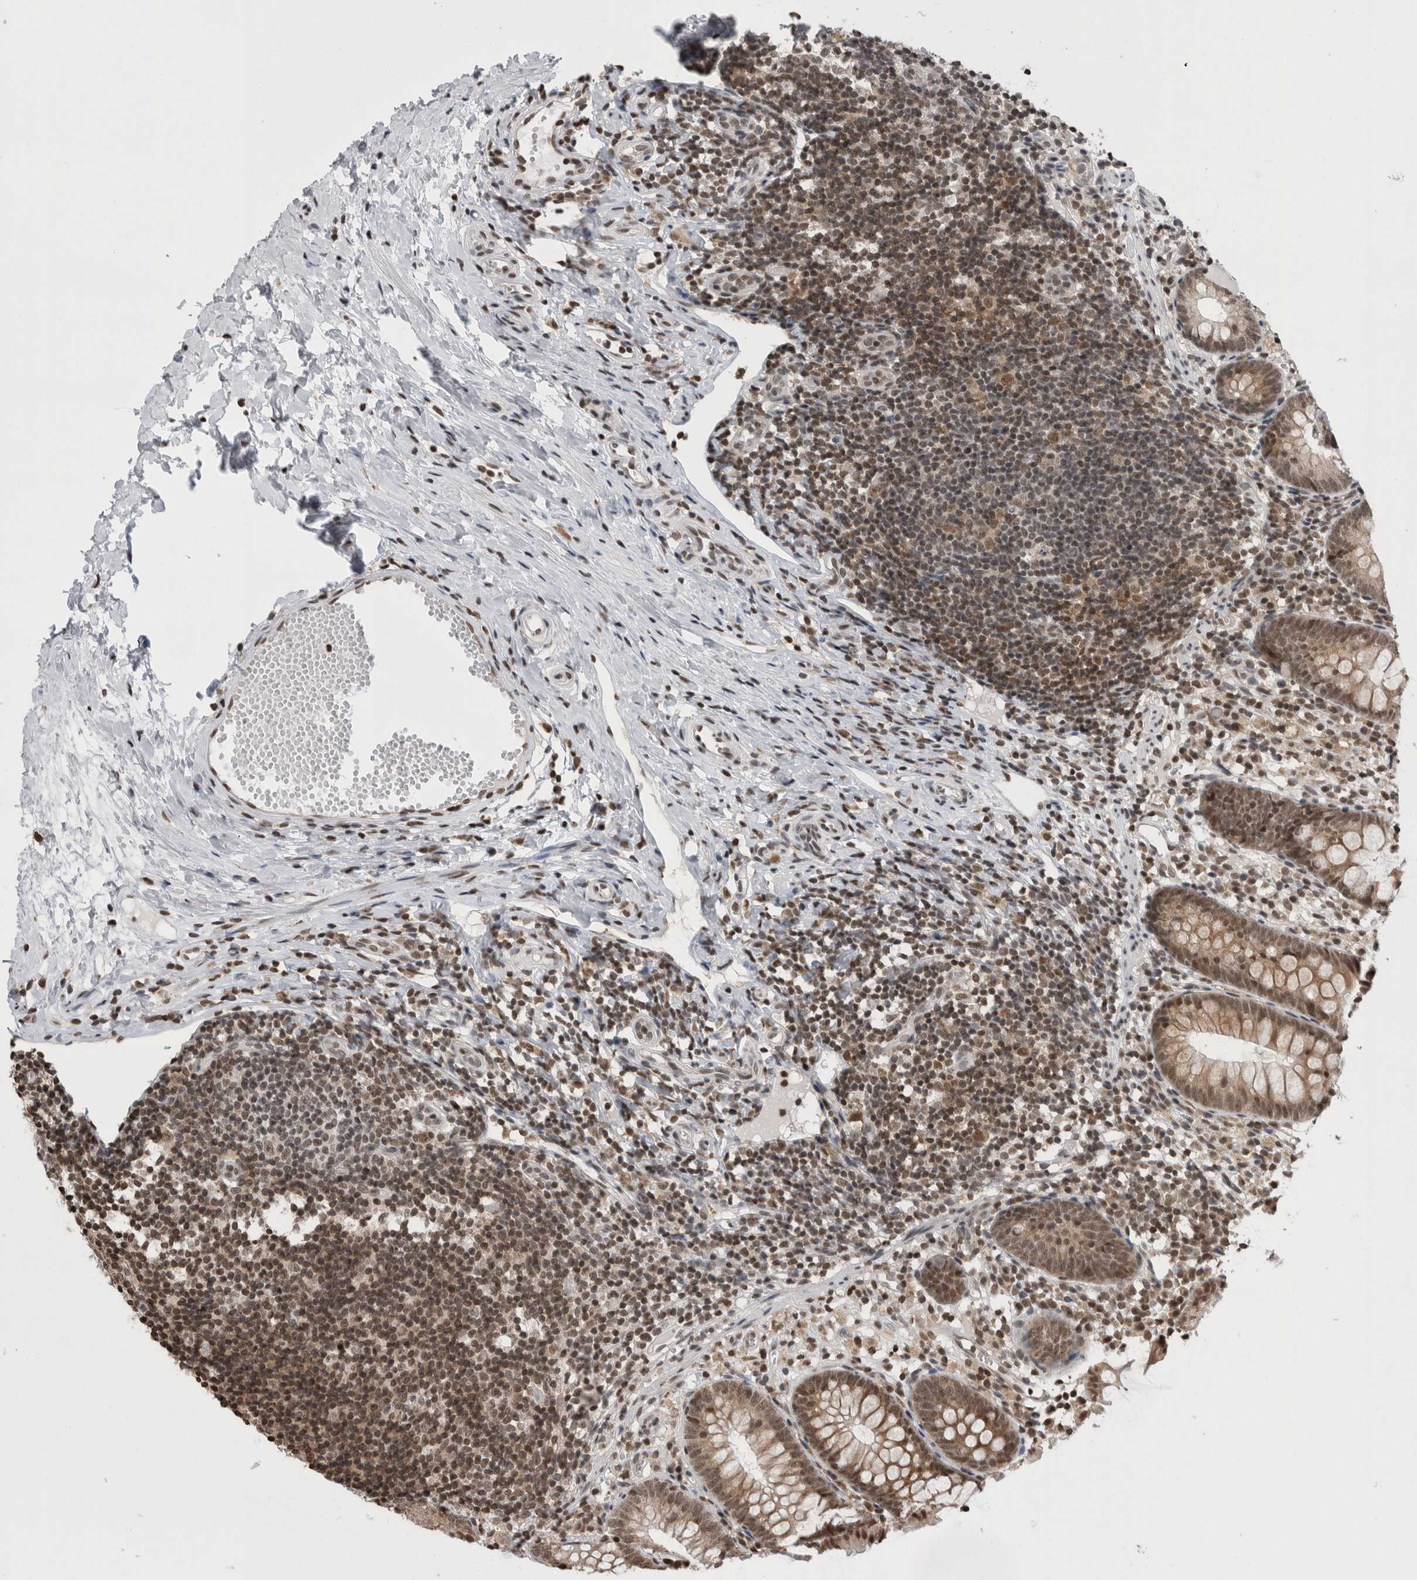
{"staining": {"intensity": "moderate", "quantity": ">75%", "location": "cytoplasmic/membranous,nuclear"}, "tissue": "appendix", "cell_type": "Glandular cells", "image_type": "normal", "snomed": [{"axis": "morphology", "description": "Normal tissue, NOS"}, {"axis": "topography", "description": "Appendix"}], "caption": "IHC (DAB) staining of normal appendix reveals moderate cytoplasmic/membranous,nuclear protein expression in about >75% of glandular cells.", "gene": "ZBTB11", "patient": {"sex": "female", "age": 20}}